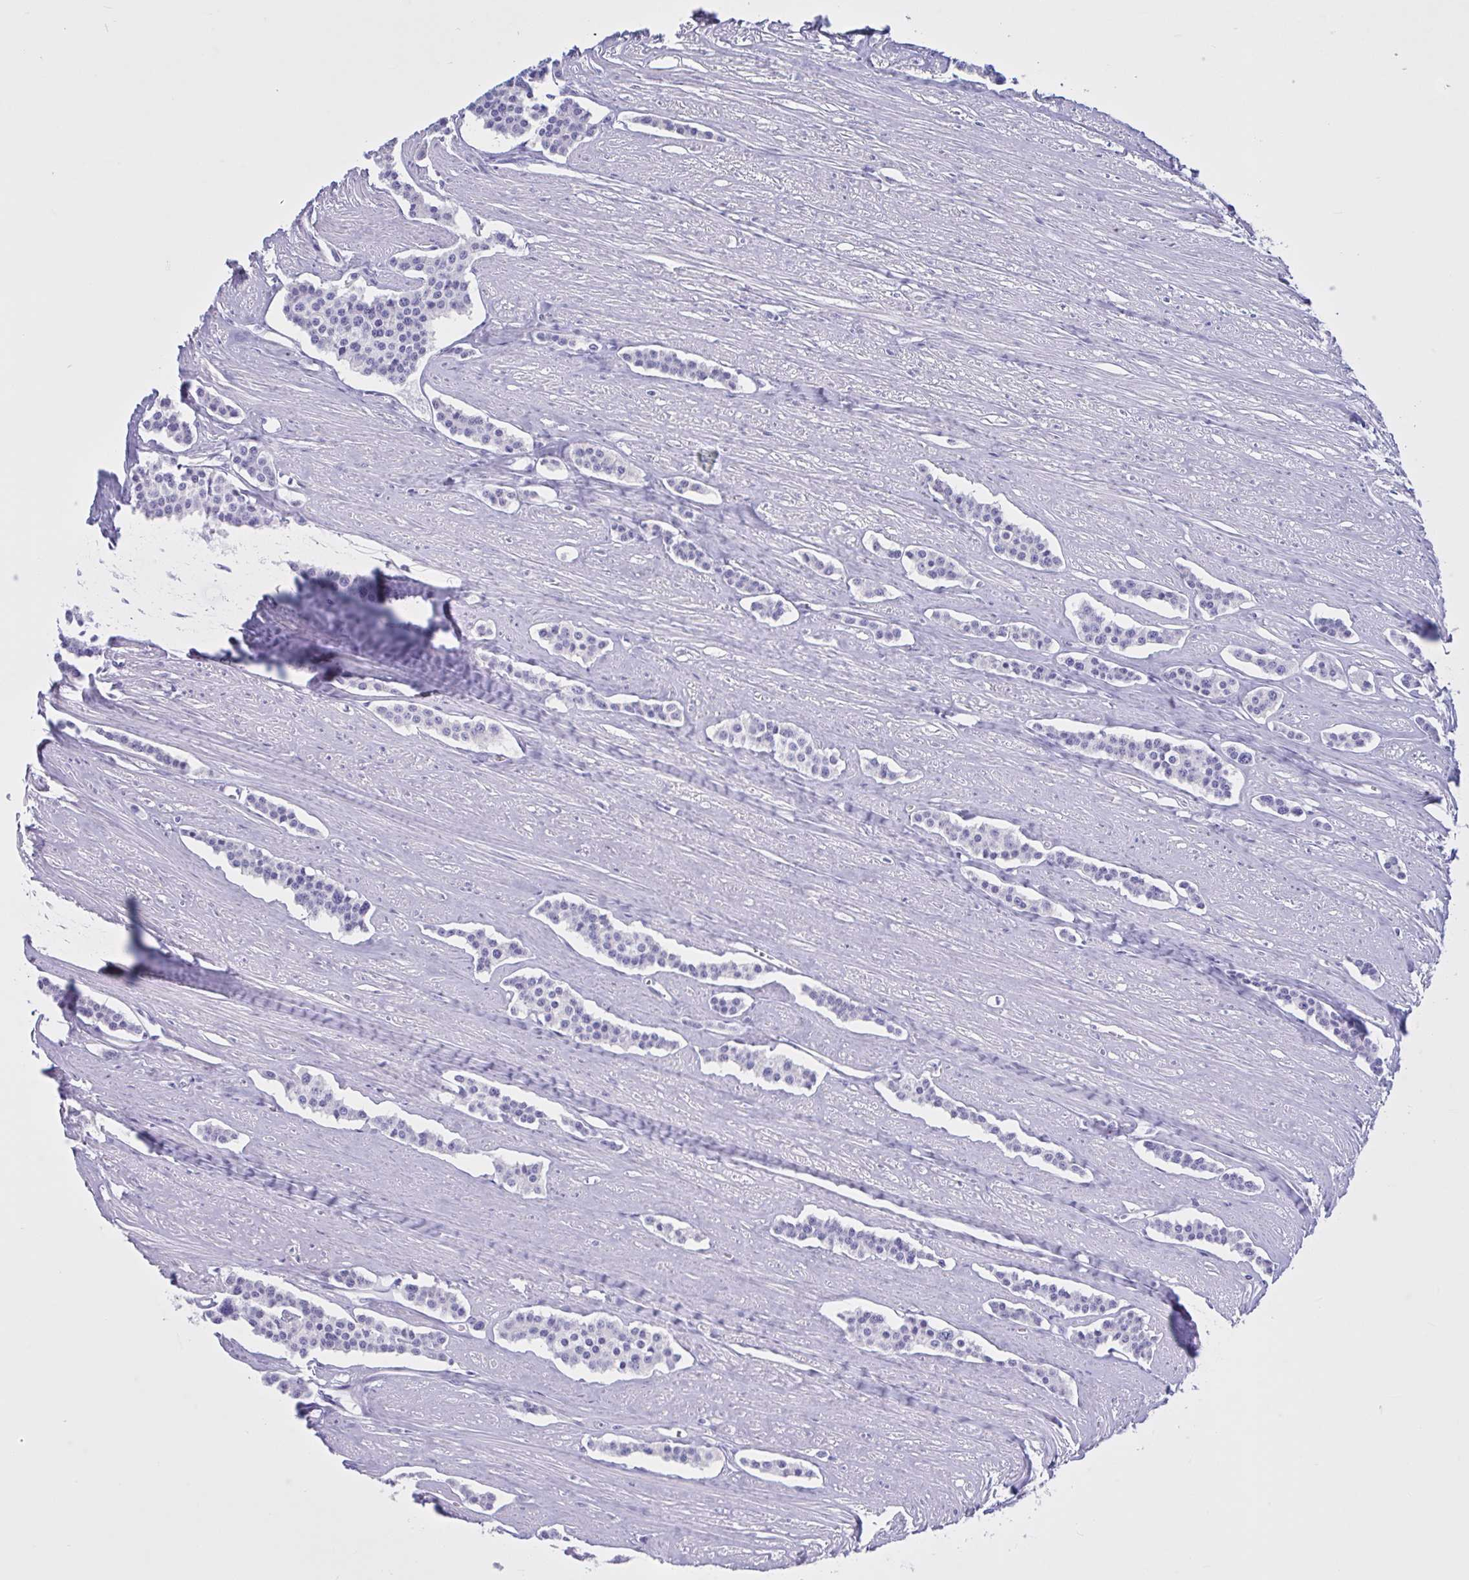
{"staining": {"intensity": "negative", "quantity": "none", "location": "none"}, "tissue": "carcinoid", "cell_type": "Tumor cells", "image_type": "cancer", "snomed": [{"axis": "morphology", "description": "Carcinoid, malignant, NOS"}, {"axis": "topography", "description": "Small intestine"}], "caption": "Tumor cells show no significant protein staining in carcinoid (malignant). The staining was performed using DAB to visualize the protein expression in brown, while the nuclei were stained in blue with hematoxylin (Magnification: 20x).", "gene": "LARGE2", "patient": {"sex": "male", "age": 60}}